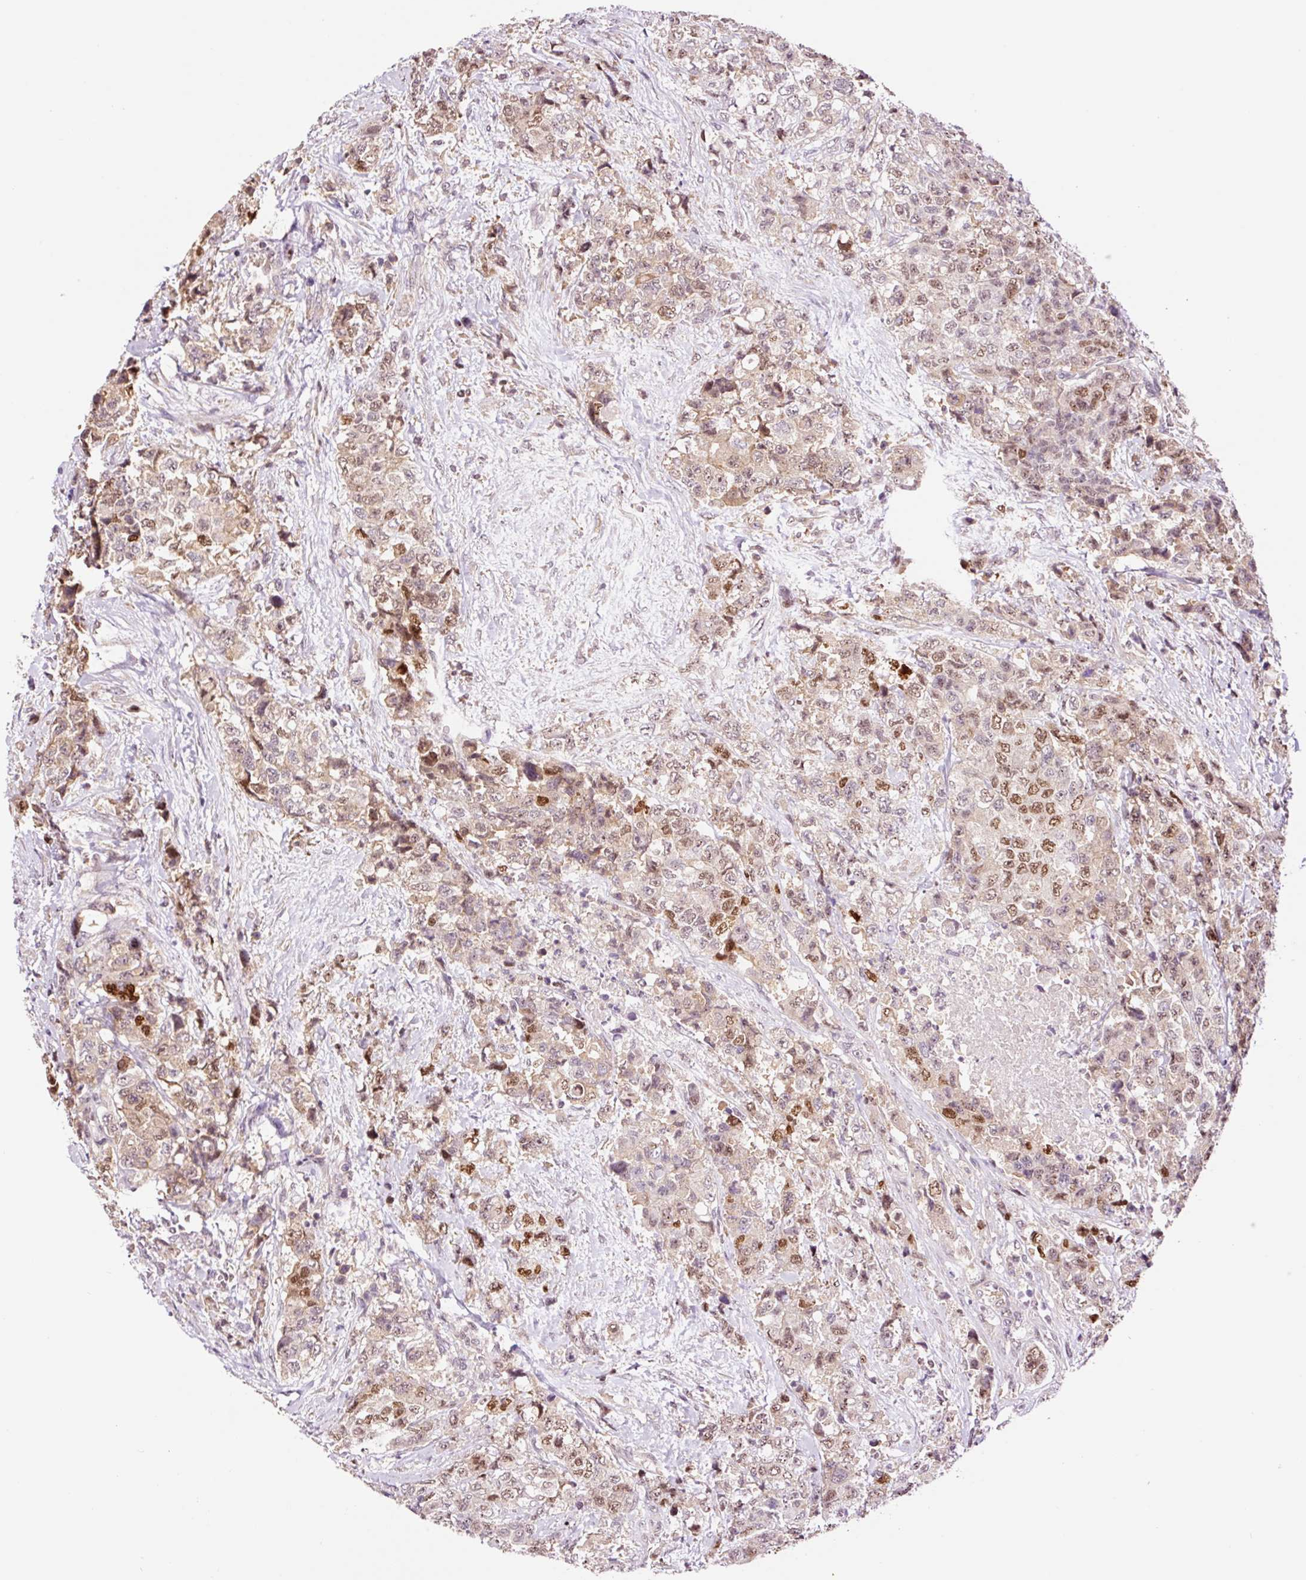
{"staining": {"intensity": "moderate", "quantity": ">75%", "location": "nuclear"}, "tissue": "urothelial cancer", "cell_type": "Tumor cells", "image_type": "cancer", "snomed": [{"axis": "morphology", "description": "Urothelial carcinoma, High grade"}, {"axis": "topography", "description": "Urinary bladder"}], "caption": "An image showing moderate nuclear staining in approximately >75% of tumor cells in urothelial cancer, as visualized by brown immunohistochemical staining.", "gene": "DPPA4", "patient": {"sex": "female", "age": 78}}